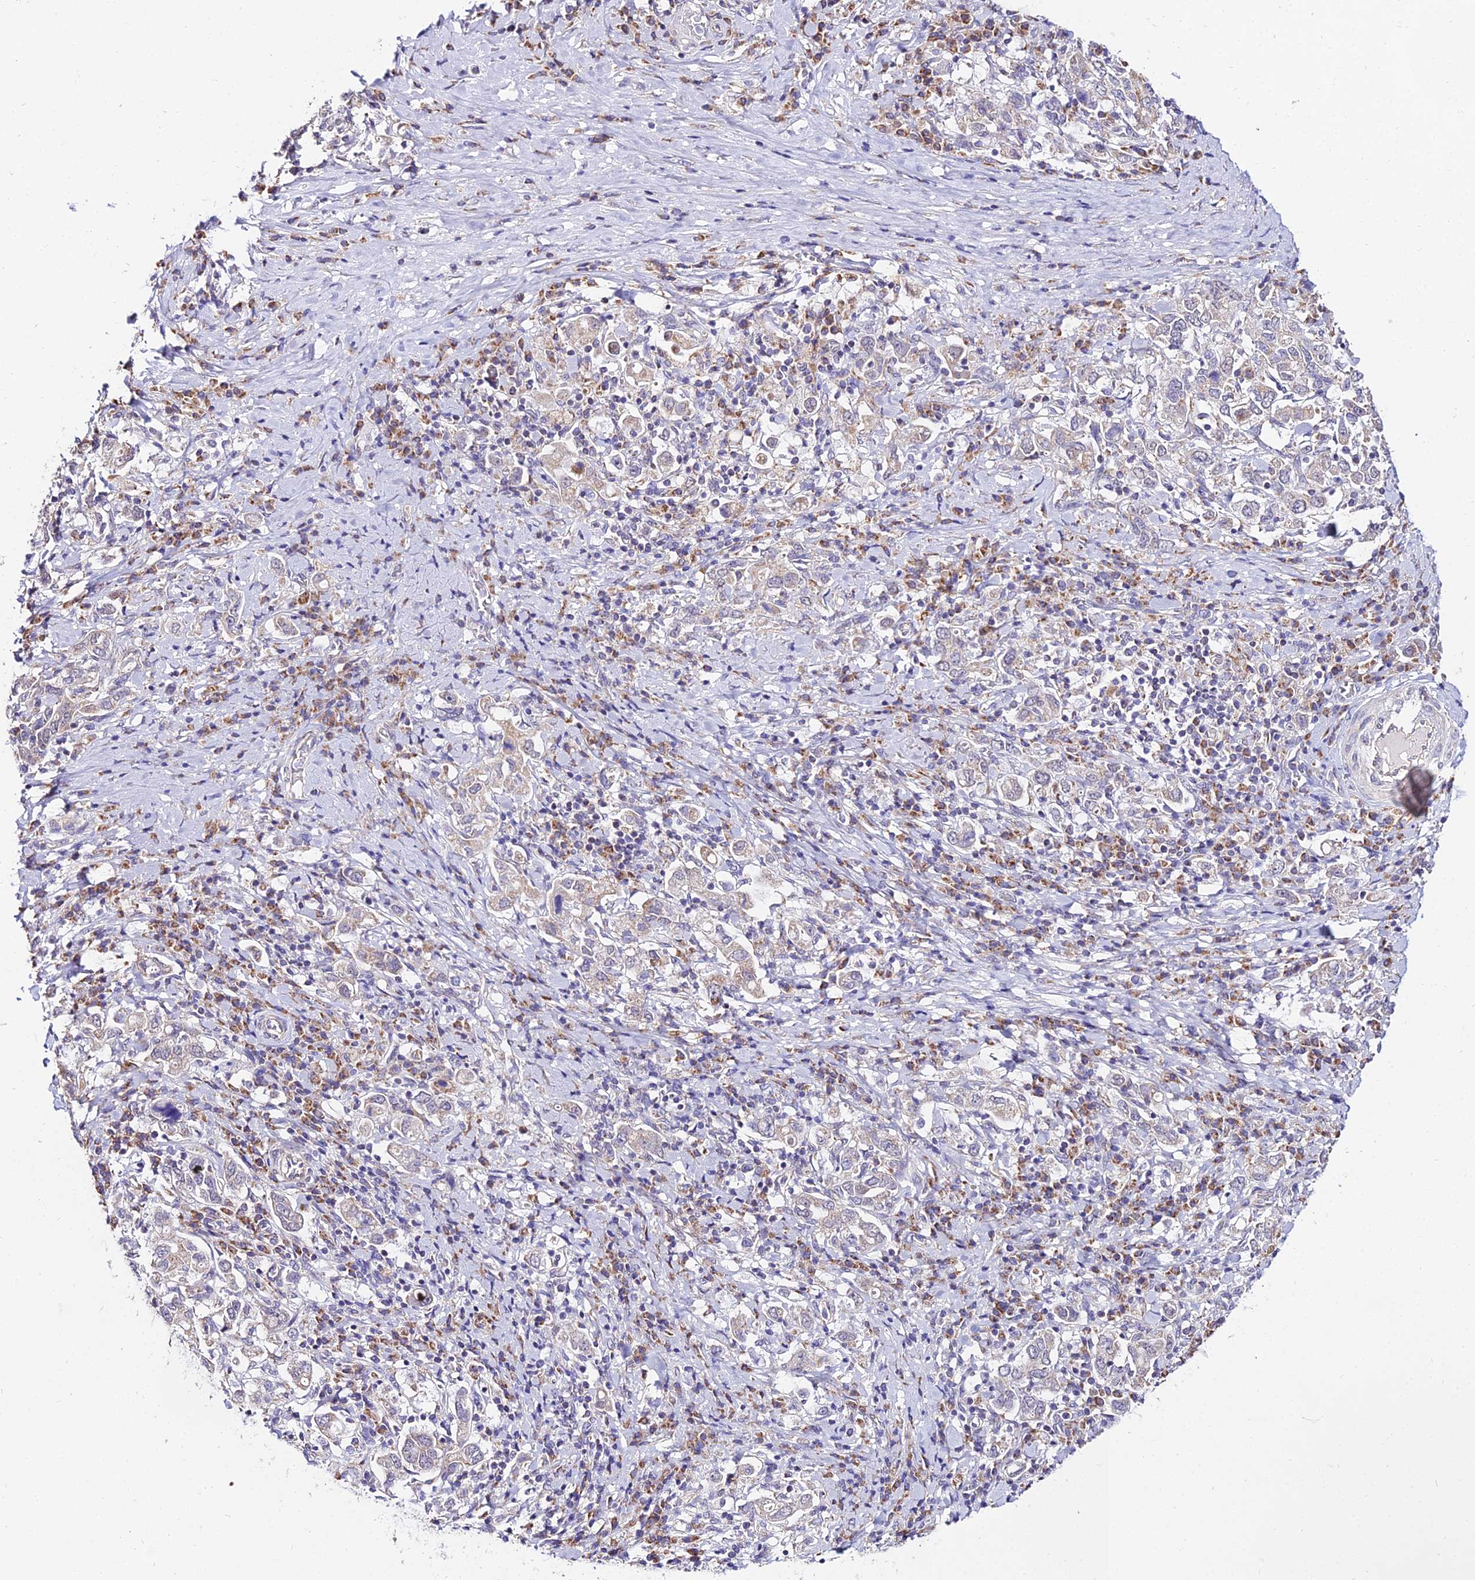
{"staining": {"intensity": "weak", "quantity": "<25%", "location": "cytoplasmic/membranous"}, "tissue": "stomach cancer", "cell_type": "Tumor cells", "image_type": "cancer", "snomed": [{"axis": "morphology", "description": "Adenocarcinoma, NOS"}, {"axis": "topography", "description": "Stomach, upper"}, {"axis": "topography", "description": "Stomach"}], "caption": "Protein analysis of stomach cancer (adenocarcinoma) displays no significant positivity in tumor cells.", "gene": "ATP5PB", "patient": {"sex": "male", "age": 62}}